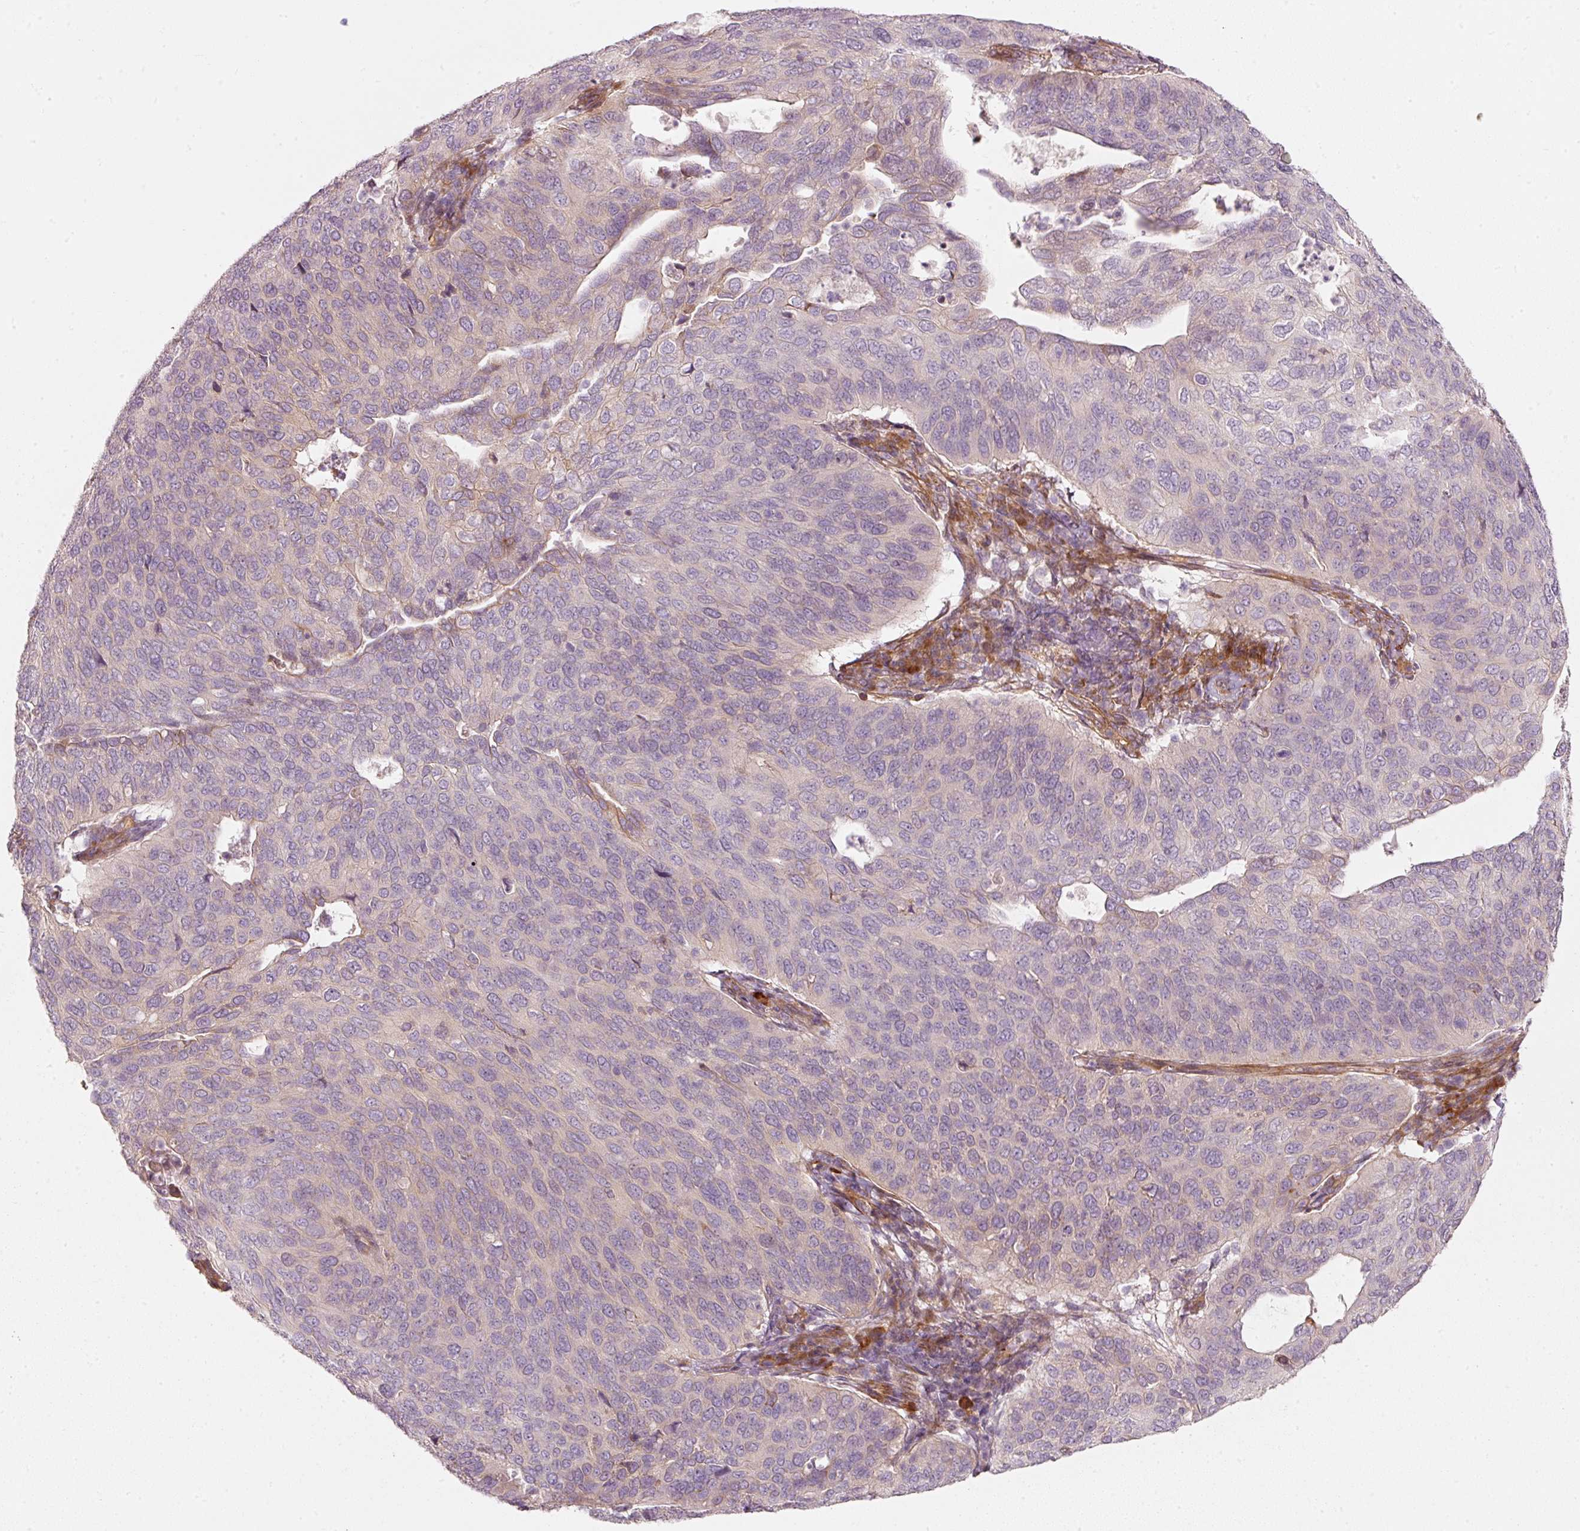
{"staining": {"intensity": "negative", "quantity": "none", "location": "none"}, "tissue": "cervical cancer", "cell_type": "Tumor cells", "image_type": "cancer", "snomed": [{"axis": "morphology", "description": "Squamous cell carcinoma, NOS"}, {"axis": "topography", "description": "Cervix"}], "caption": "DAB immunohistochemical staining of squamous cell carcinoma (cervical) exhibits no significant staining in tumor cells. Nuclei are stained in blue.", "gene": "KCNQ1", "patient": {"sex": "female", "age": 36}}